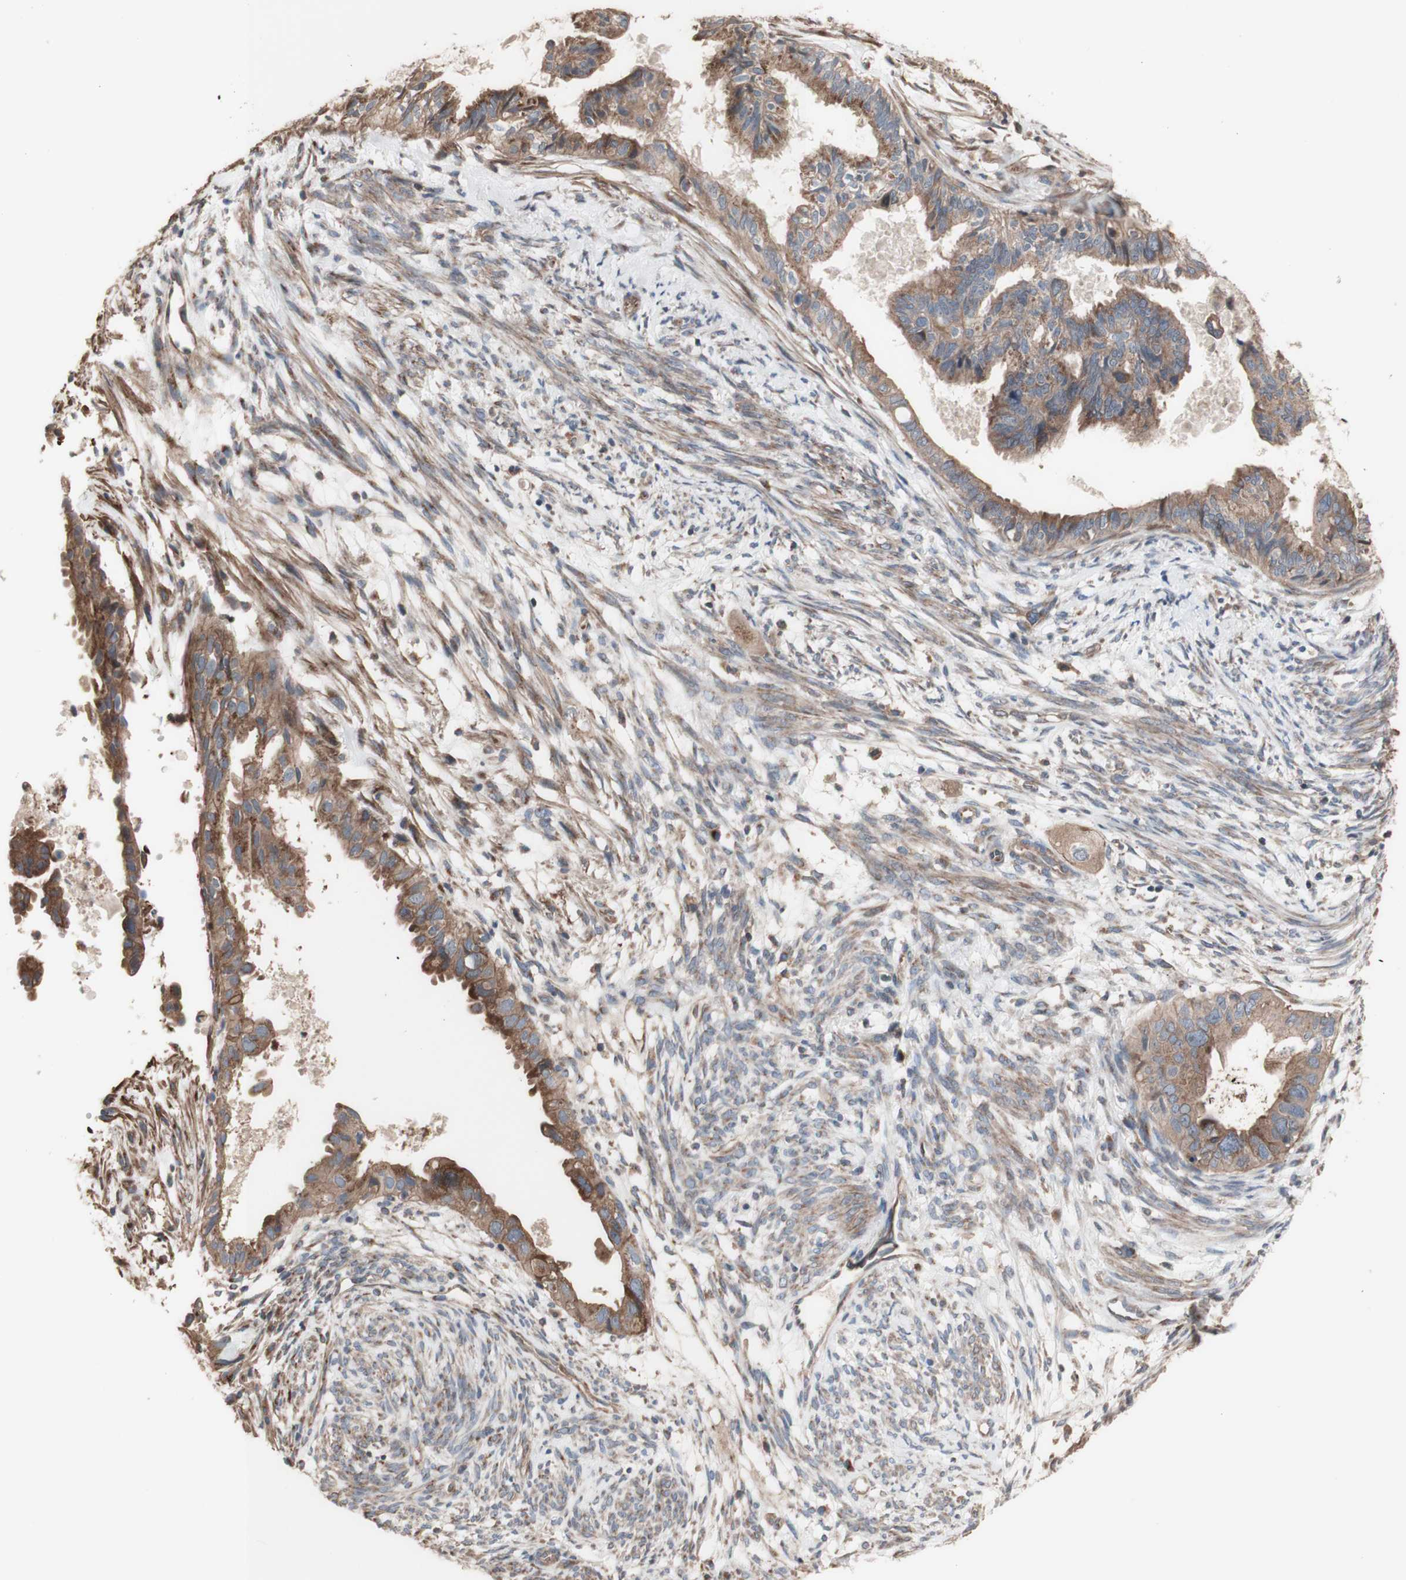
{"staining": {"intensity": "moderate", "quantity": ">75%", "location": "cytoplasmic/membranous"}, "tissue": "cervical cancer", "cell_type": "Tumor cells", "image_type": "cancer", "snomed": [{"axis": "morphology", "description": "Normal tissue, NOS"}, {"axis": "morphology", "description": "Adenocarcinoma, NOS"}, {"axis": "topography", "description": "Cervix"}, {"axis": "topography", "description": "Endometrium"}], "caption": "IHC micrograph of cervical cancer stained for a protein (brown), which shows medium levels of moderate cytoplasmic/membranous positivity in approximately >75% of tumor cells.", "gene": "COPB1", "patient": {"sex": "female", "age": 86}}